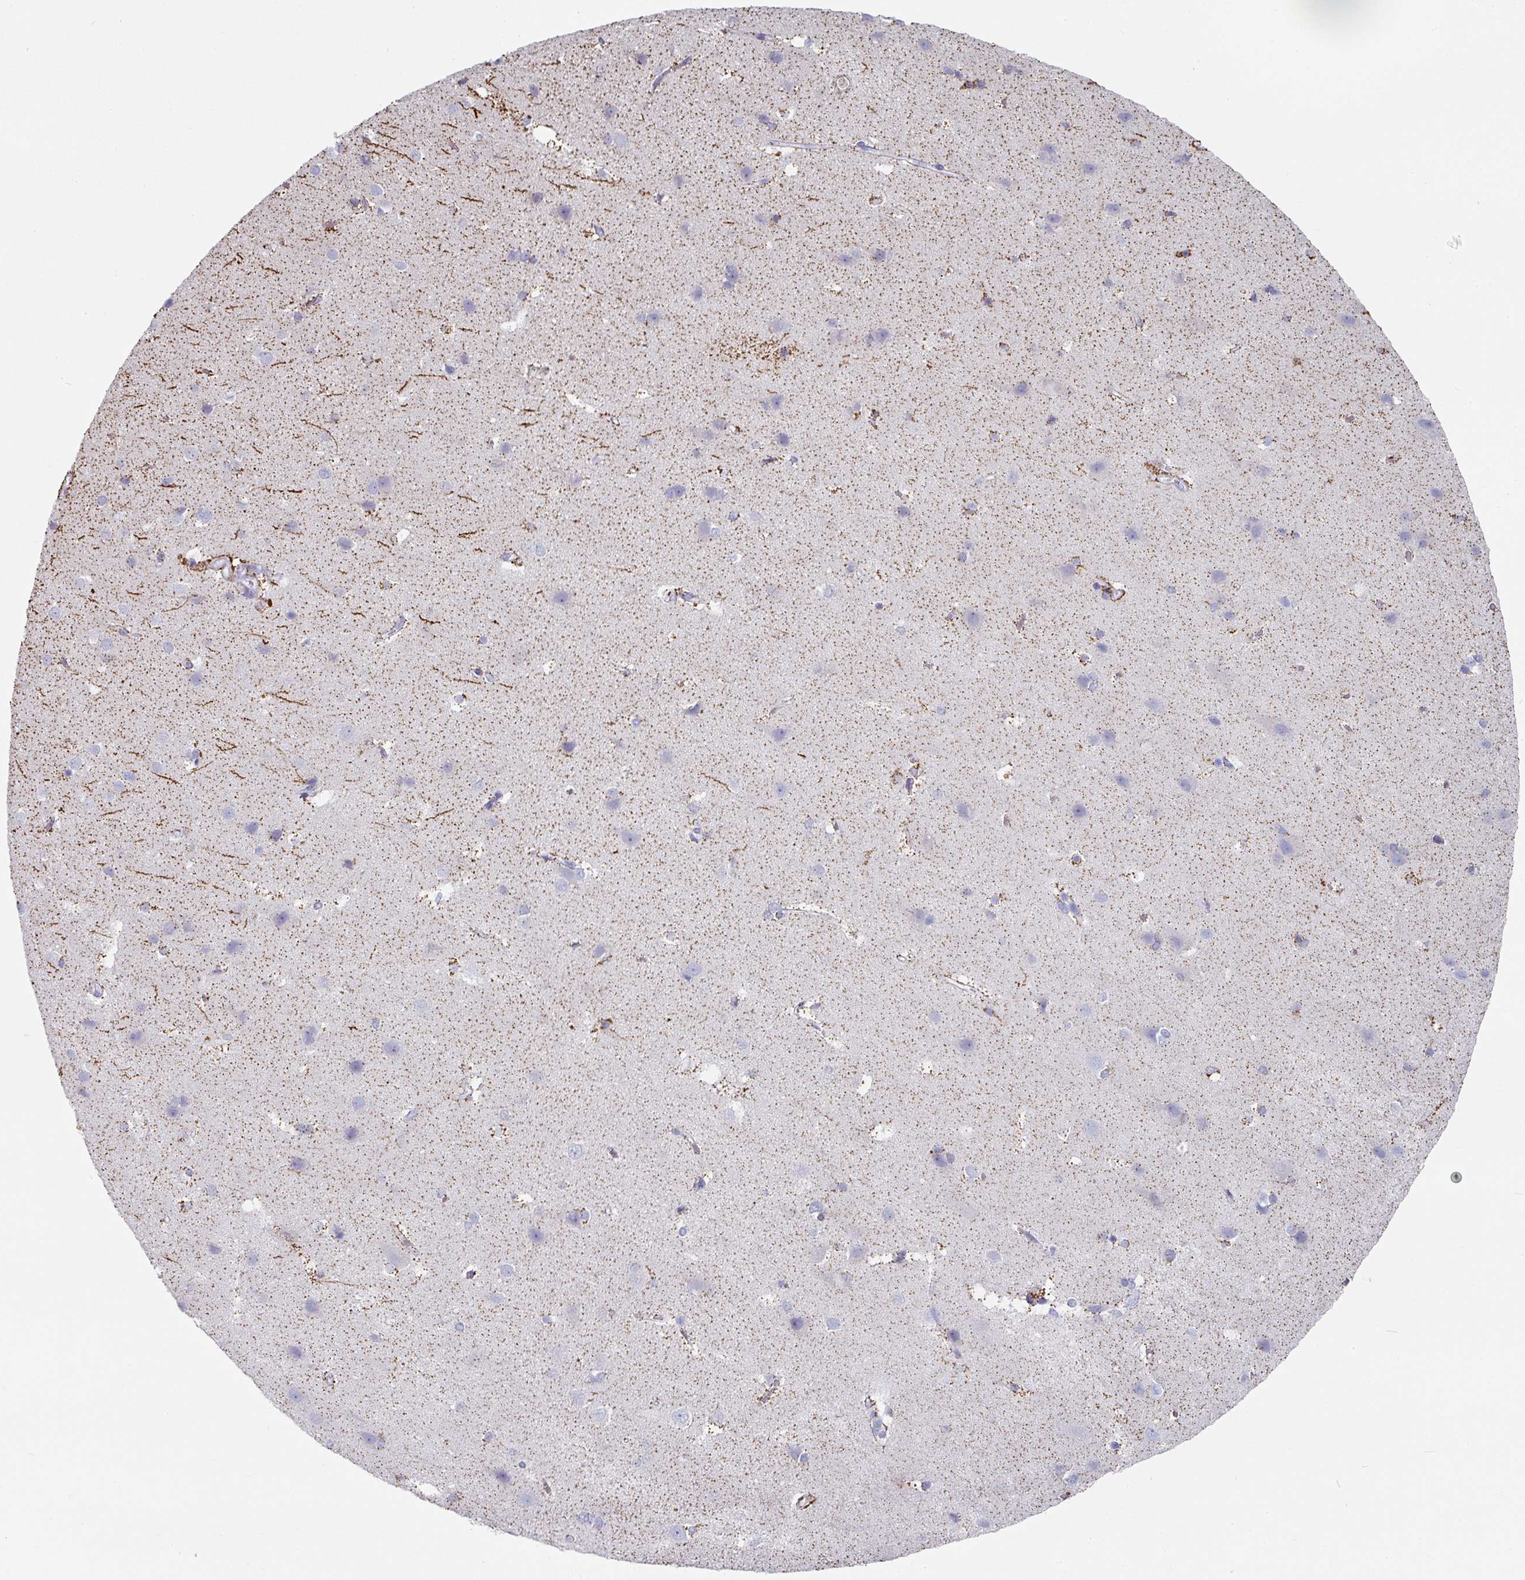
{"staining": {"intensity": "moderate", "quantity": "25%-75%", "location": "cytoplasmic/membranous"}, "tissue": "cerebral cortex", "cell_type": "Endothelial cells", "image_type": "normal", "snomed": [{"axis": "morphology", "description": "Normal tissue, NOS"}, {"axis": "topography", "description": "Cerebral cortex"}], "caption": "Immunohistochemistry (IHC) (DAB (3,3'-diaminobenzidine)) staining of unremarkable human cerebral cortex displays moderate cytoplasmic/membranous protein positivity in about 25%-75% of endothelial cells. (Stains: DAB (3,3'-diaminobenzidine) in brown, nuclei in blue, Microscopy: brightfield microscopy at high magnification).", "gene": "SETBP1", "patient": {"sex": "male", "age": 37}}